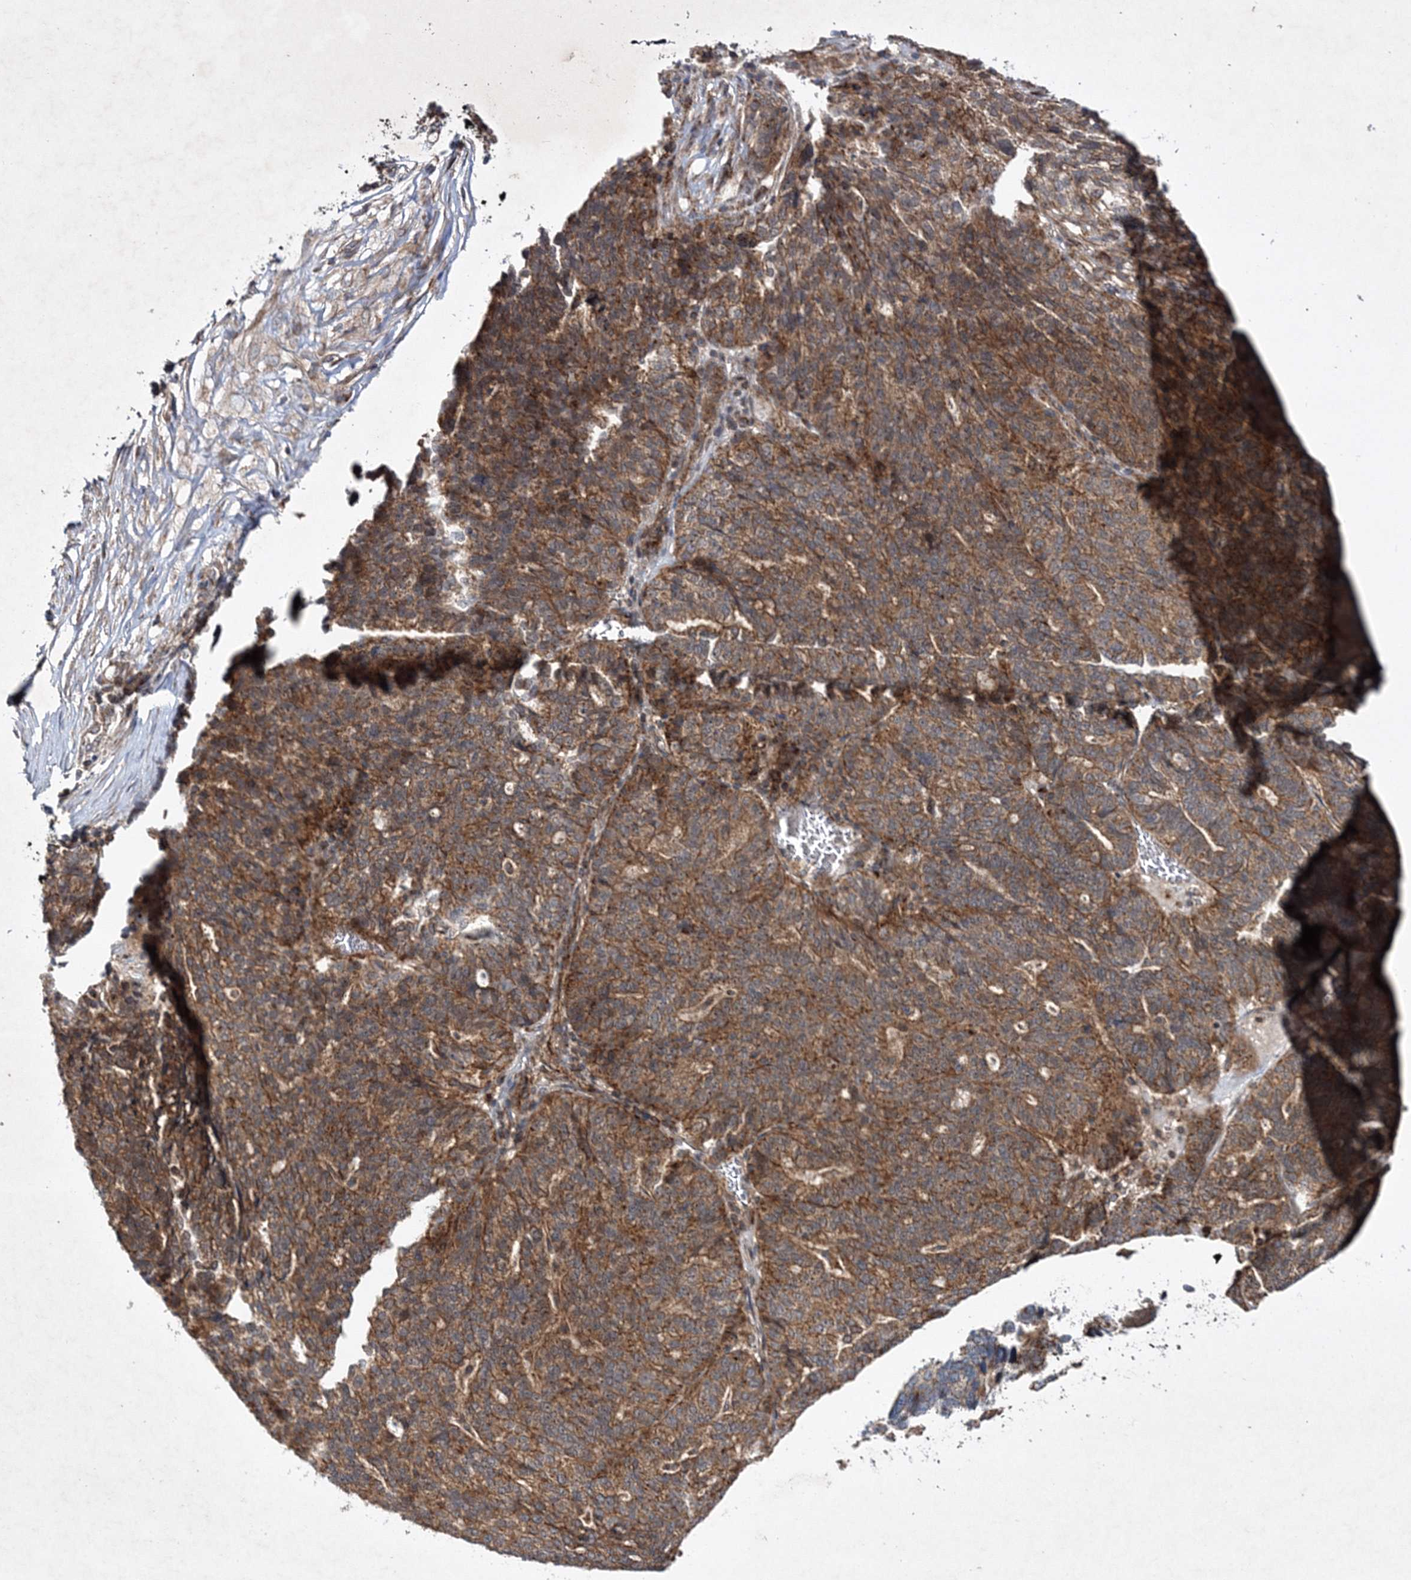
{"staining": {"intensity": "moderate", "quantity": ">75%", "location": "cytoplasmic/membranous"}, "tissue": "ovarian cancer", "cell_type": "Tumor cells", "image_type": "cancer", "snomed": [{"axis": "morphology", "description": "Cystadenocarcinoma, serous, NOS"}, {"axis": "topography", "description": "Ovary"}], "caption": "Brown immunohistochemical staining in human ovarian cancer displays moderate cytoplasmic/membranous positivity in about >75% of tumor cells. The staining was performed using DAB, with brown indicating positive protein expression. Nuclei are stained blue with hematoxylin.", "gene": "SCRN3", "patient": {"sex": "female", "age": 59}}